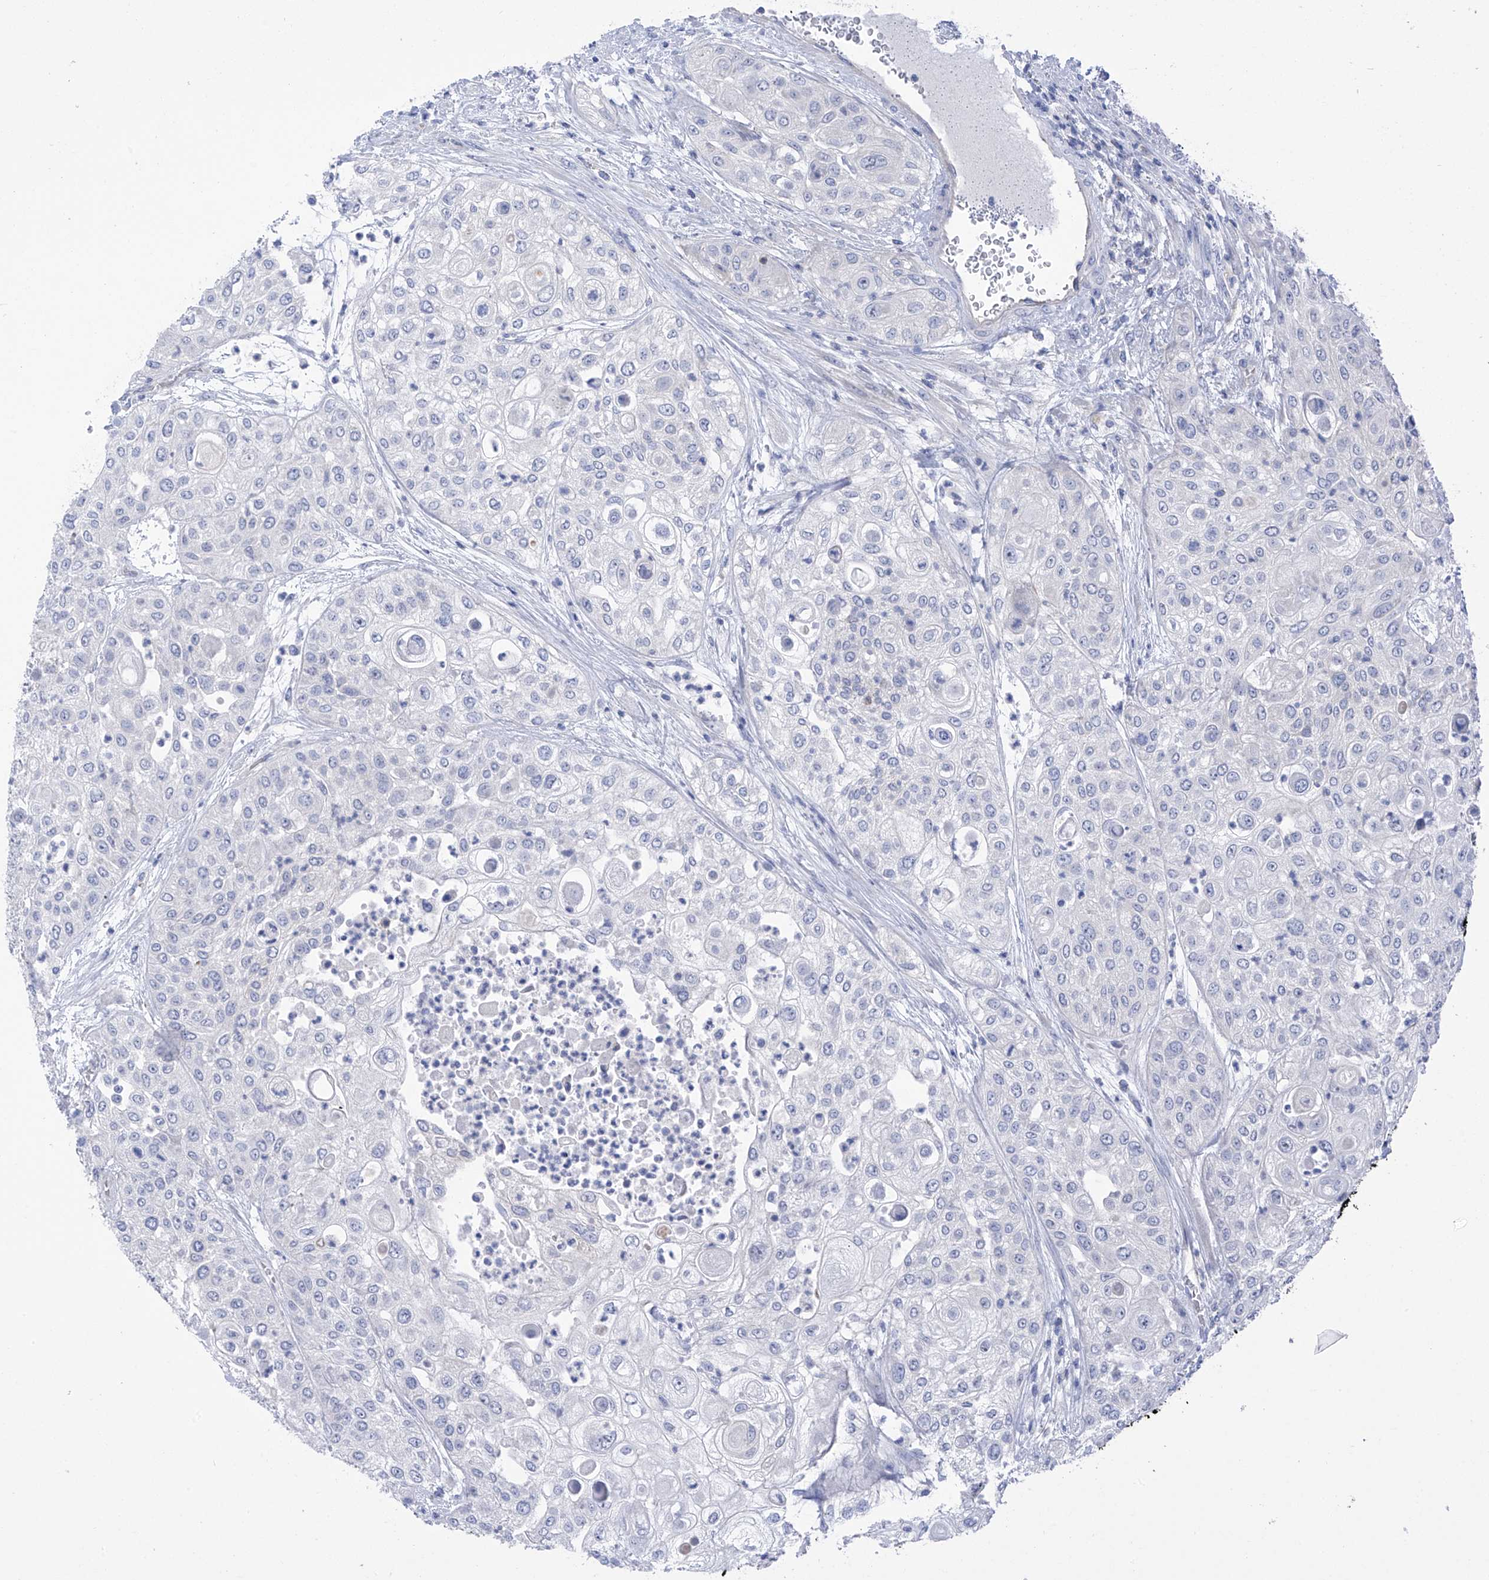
{"staining": {"intensity": "negative", "quantity": "none", "location": "none"}, "tissue": "urothelial cancer", "cell_type": "Tumor cells", "image_type": "cancer", "snomed": [{"axis": "morphology", "description": "Urothelial carcinoma, High grade"}, {"axis": "topography", "description": "Urinary bladder"}], "caption": "This is an IHC image of urothelial carcinoma (high-grade). There is no expression in tumor cells.", "gene": "PIK3C2B", "patient": {"sex": "female", "age": 79}}